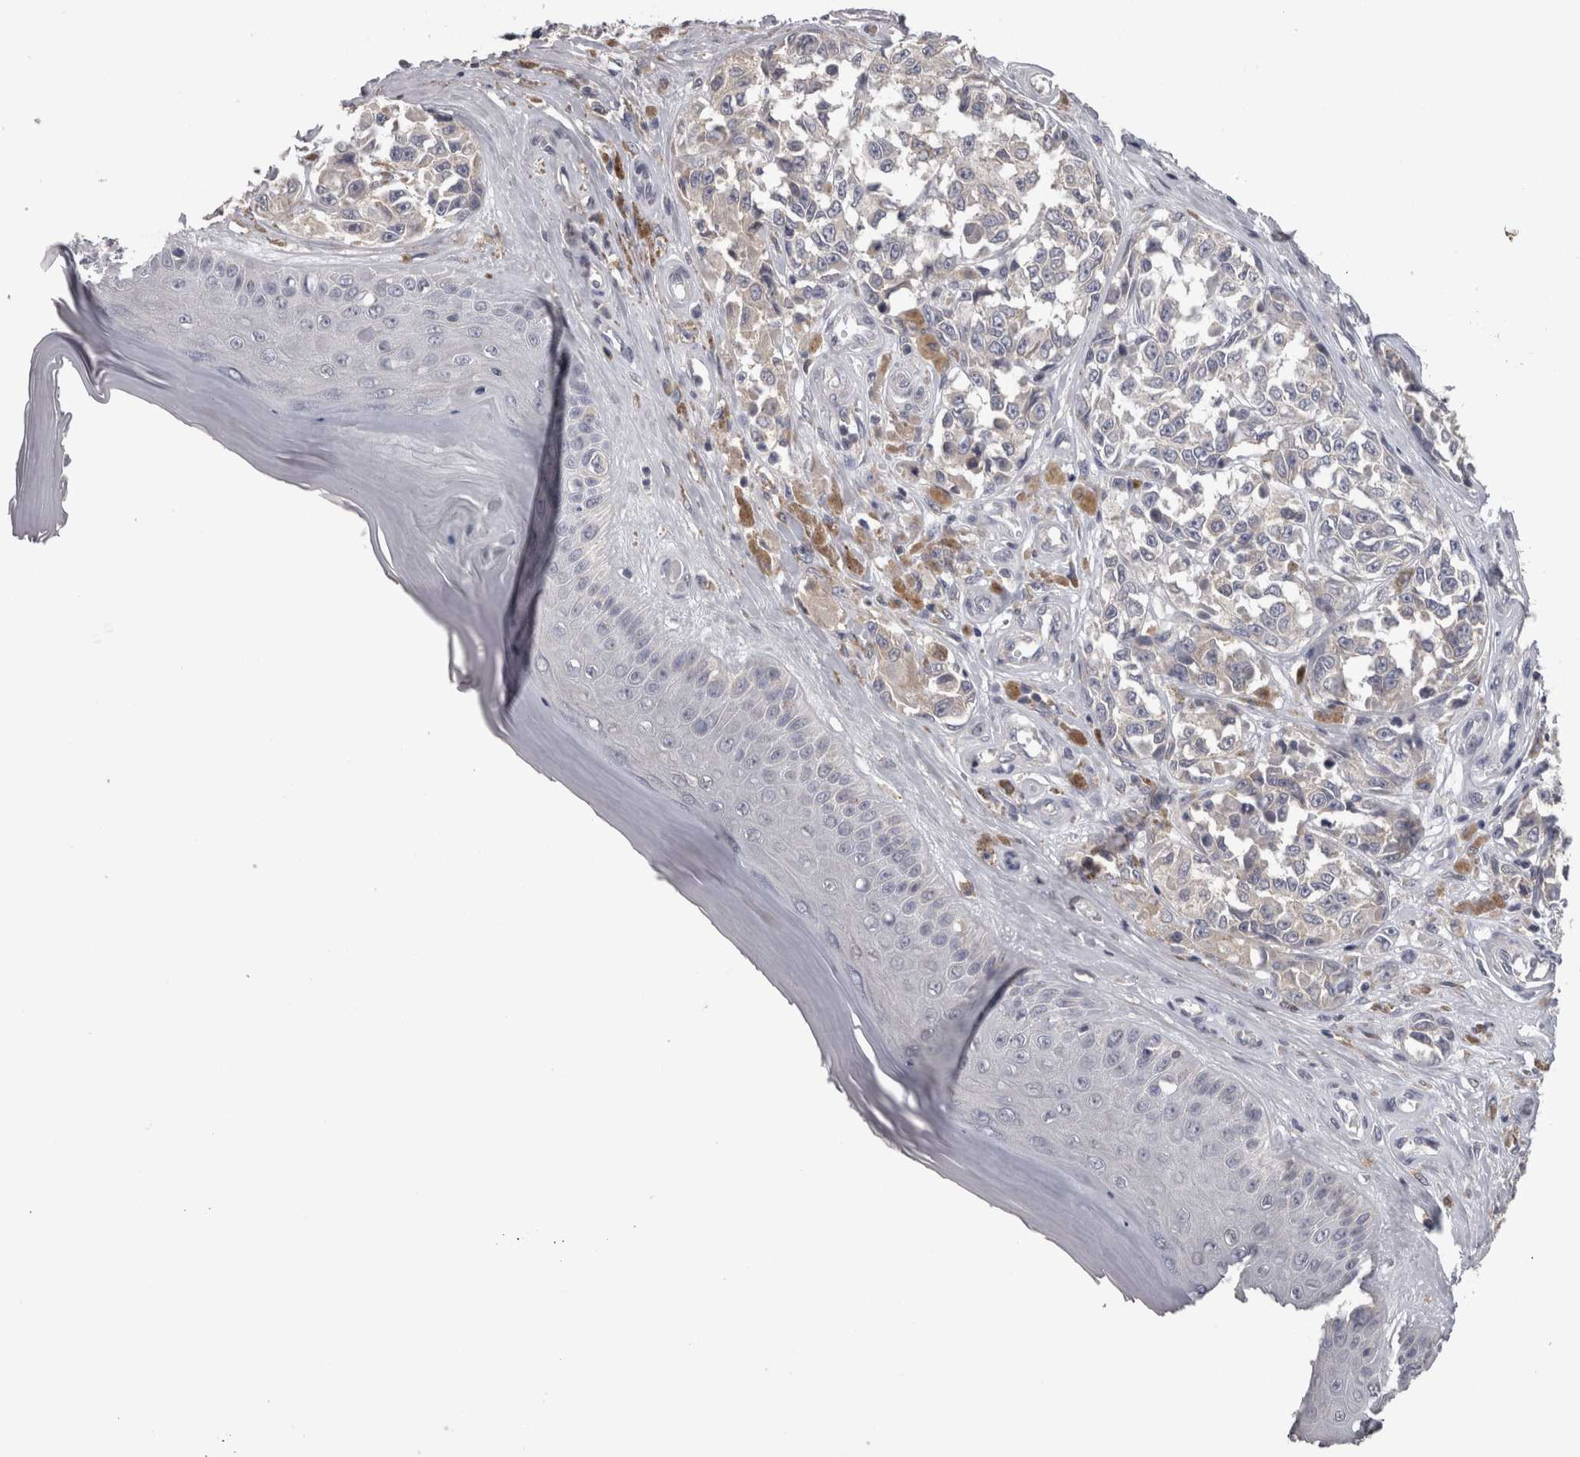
{"staining": {"intensity": "weak", "quantity": "<25%", "location": "cytoplasmic/membranous"}, "tissue": "melanoma", "cell_type": "Tumor cells", "image_type": "cancer", "snomed": [{"axis": "morphology", "description": "Malignant melanoma, NOS"}, {"axis": "topography", "description": "Skin"}], "caption": "Tumor cells show no significant staining in melanoma.", "gene": "PON3", "patient": {"sex": "female", "age": 64}}